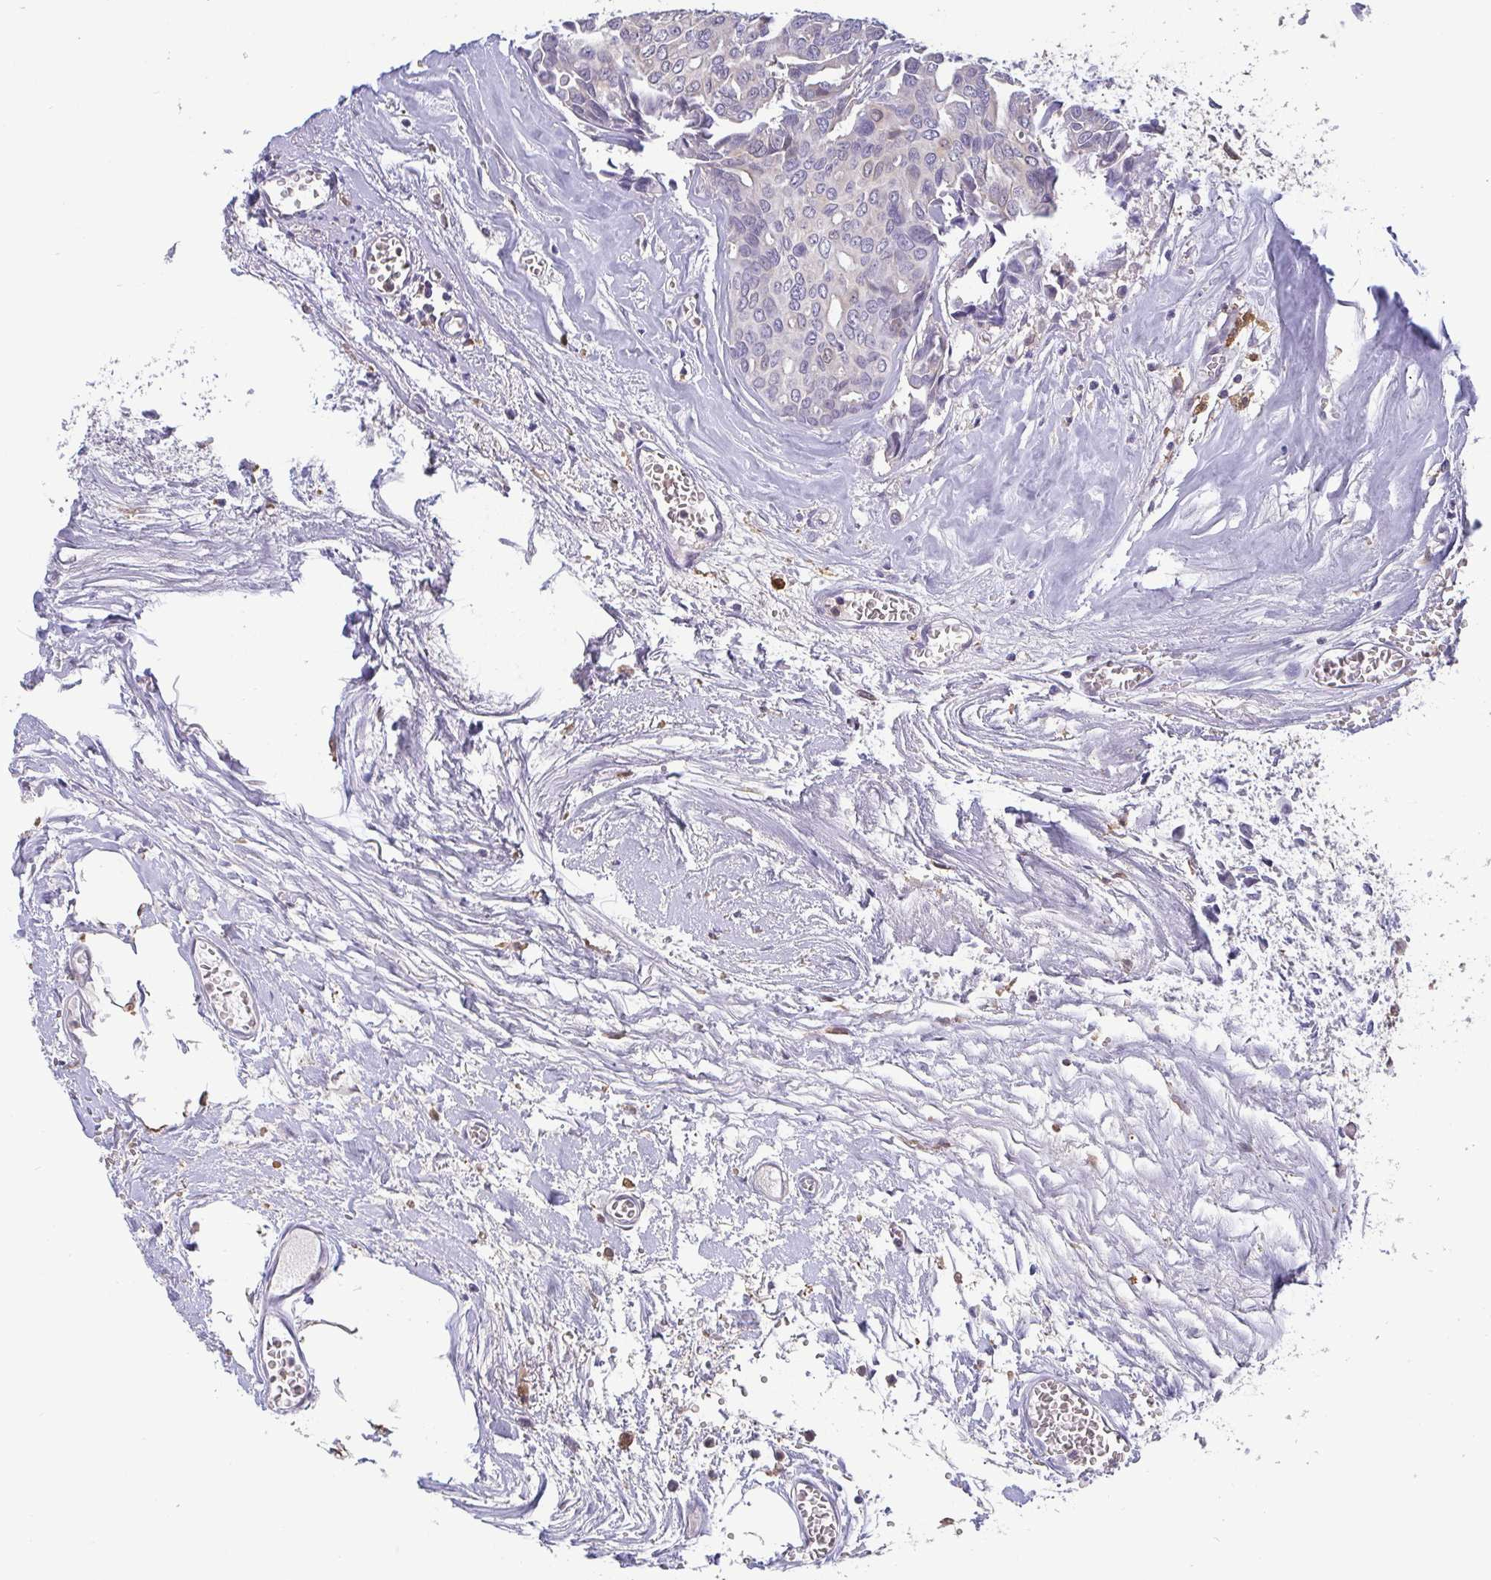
{"staining": {"intensity": "negative", "quantity": "none", "location": "none"}, "tissue": "breast cancer", "cell_type": "Tumor cells", "image_type": "cancer", "snomed": [{"axis": "morphology", "description": "Duct carcinoma"}, {"axis": "topography", "description": "Breast"}], "caption": "Tumor cells show no significant protein positivity in breast cancer.", "gene": "IDH1", "patient": {"sex": "female", "age": 54}}